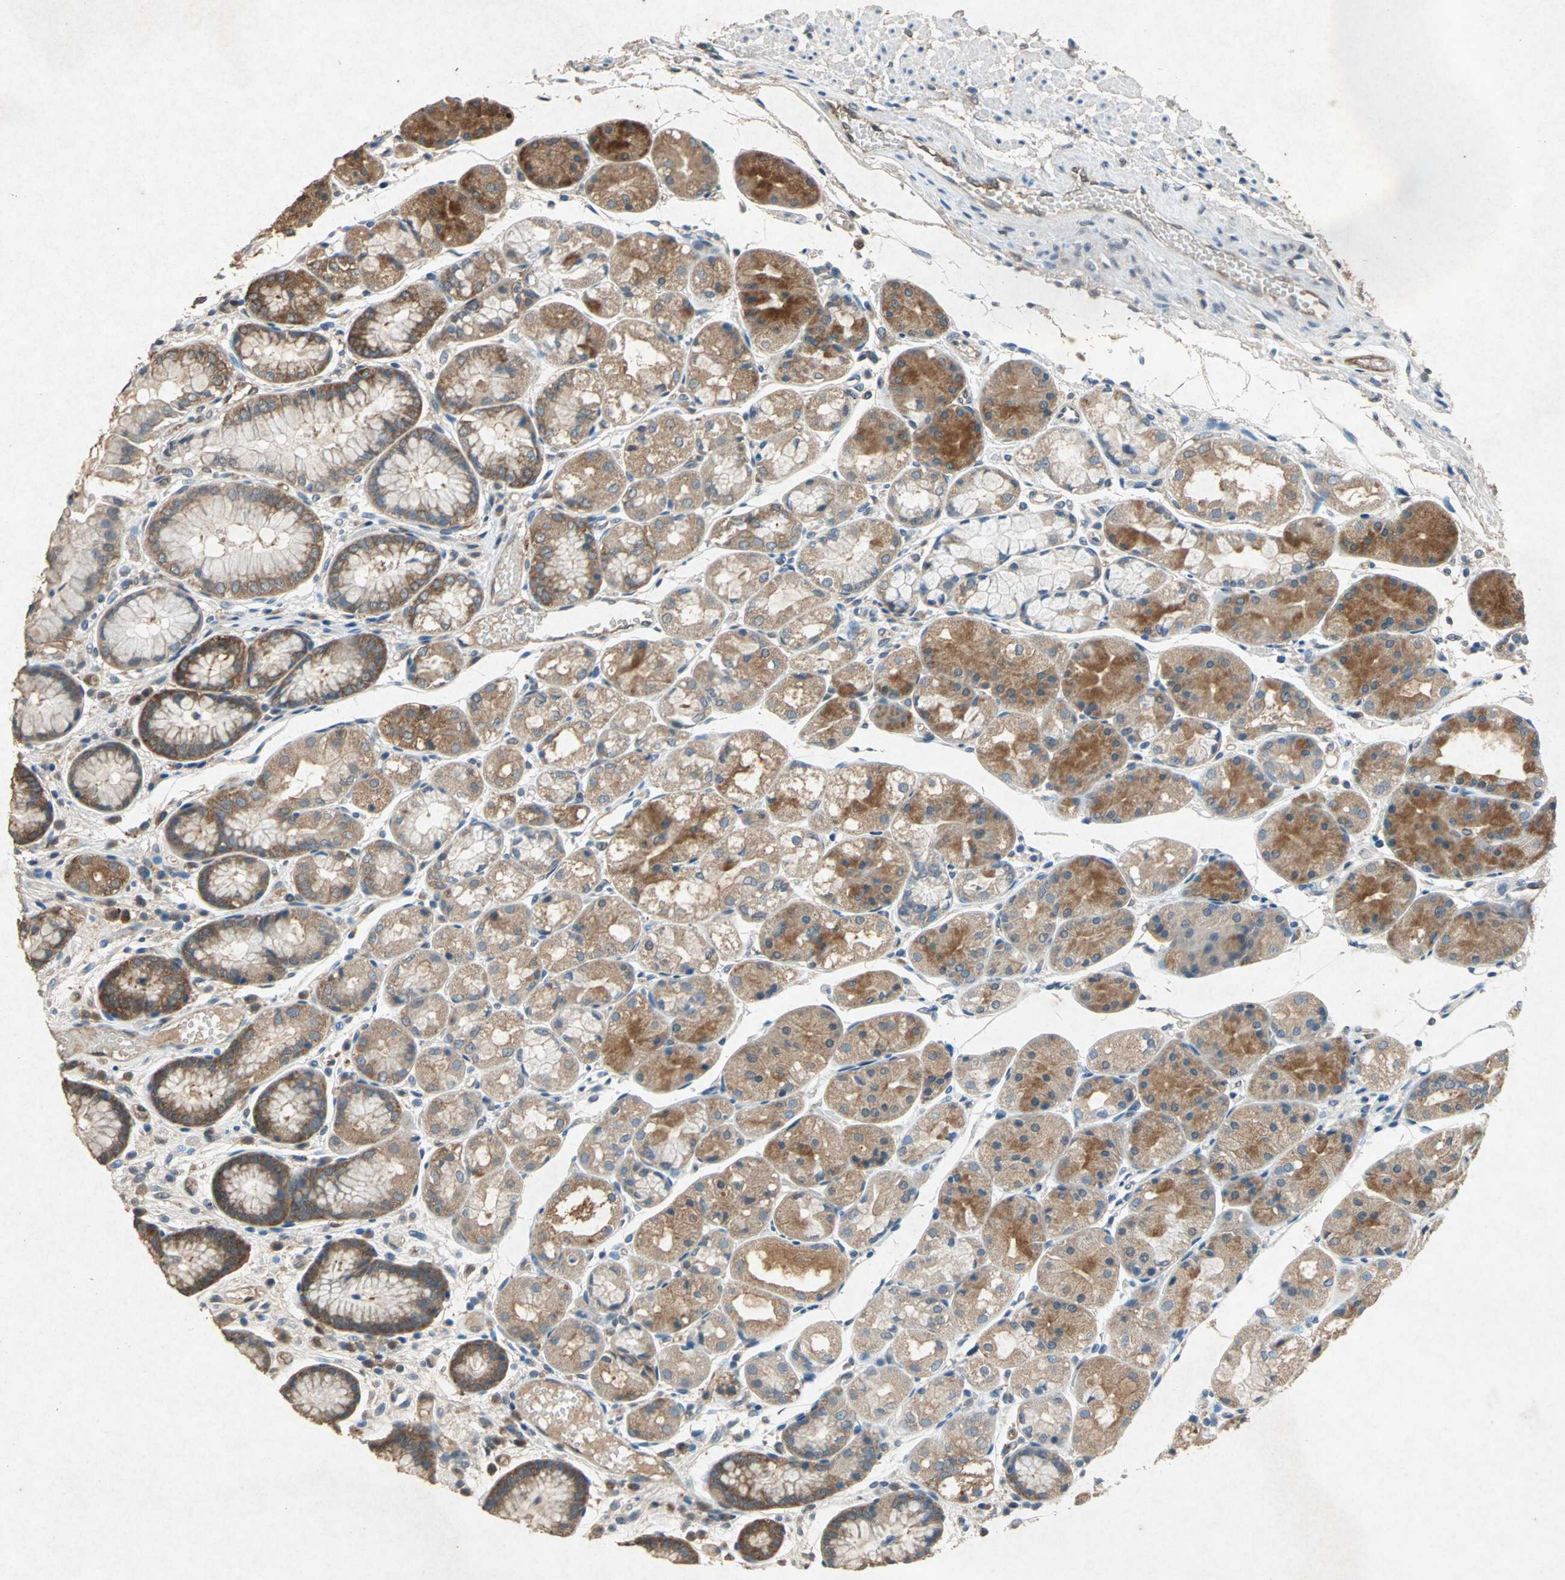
{"staining": {"intensity": "moderate", "quantity": ">75%", "location": "cytoplasmic/membranous"}, "tissue": "stomach", "cell_type": "Glandular cells", "image_type": "normal", "snomed": [{"axis": "morphology", "description": "Normal tissue, NOS"}, {"axis": "topography", "description": "Stomach, upper"}], "caption": "Immunohistochemical staining of benign stomach shows medium levels of moderate cytoplasmic/membranous positivity in approximately >75% of glandular cells.", "gene": "HSP90AB1", "patient": {"sex": "male", "age": 72}}